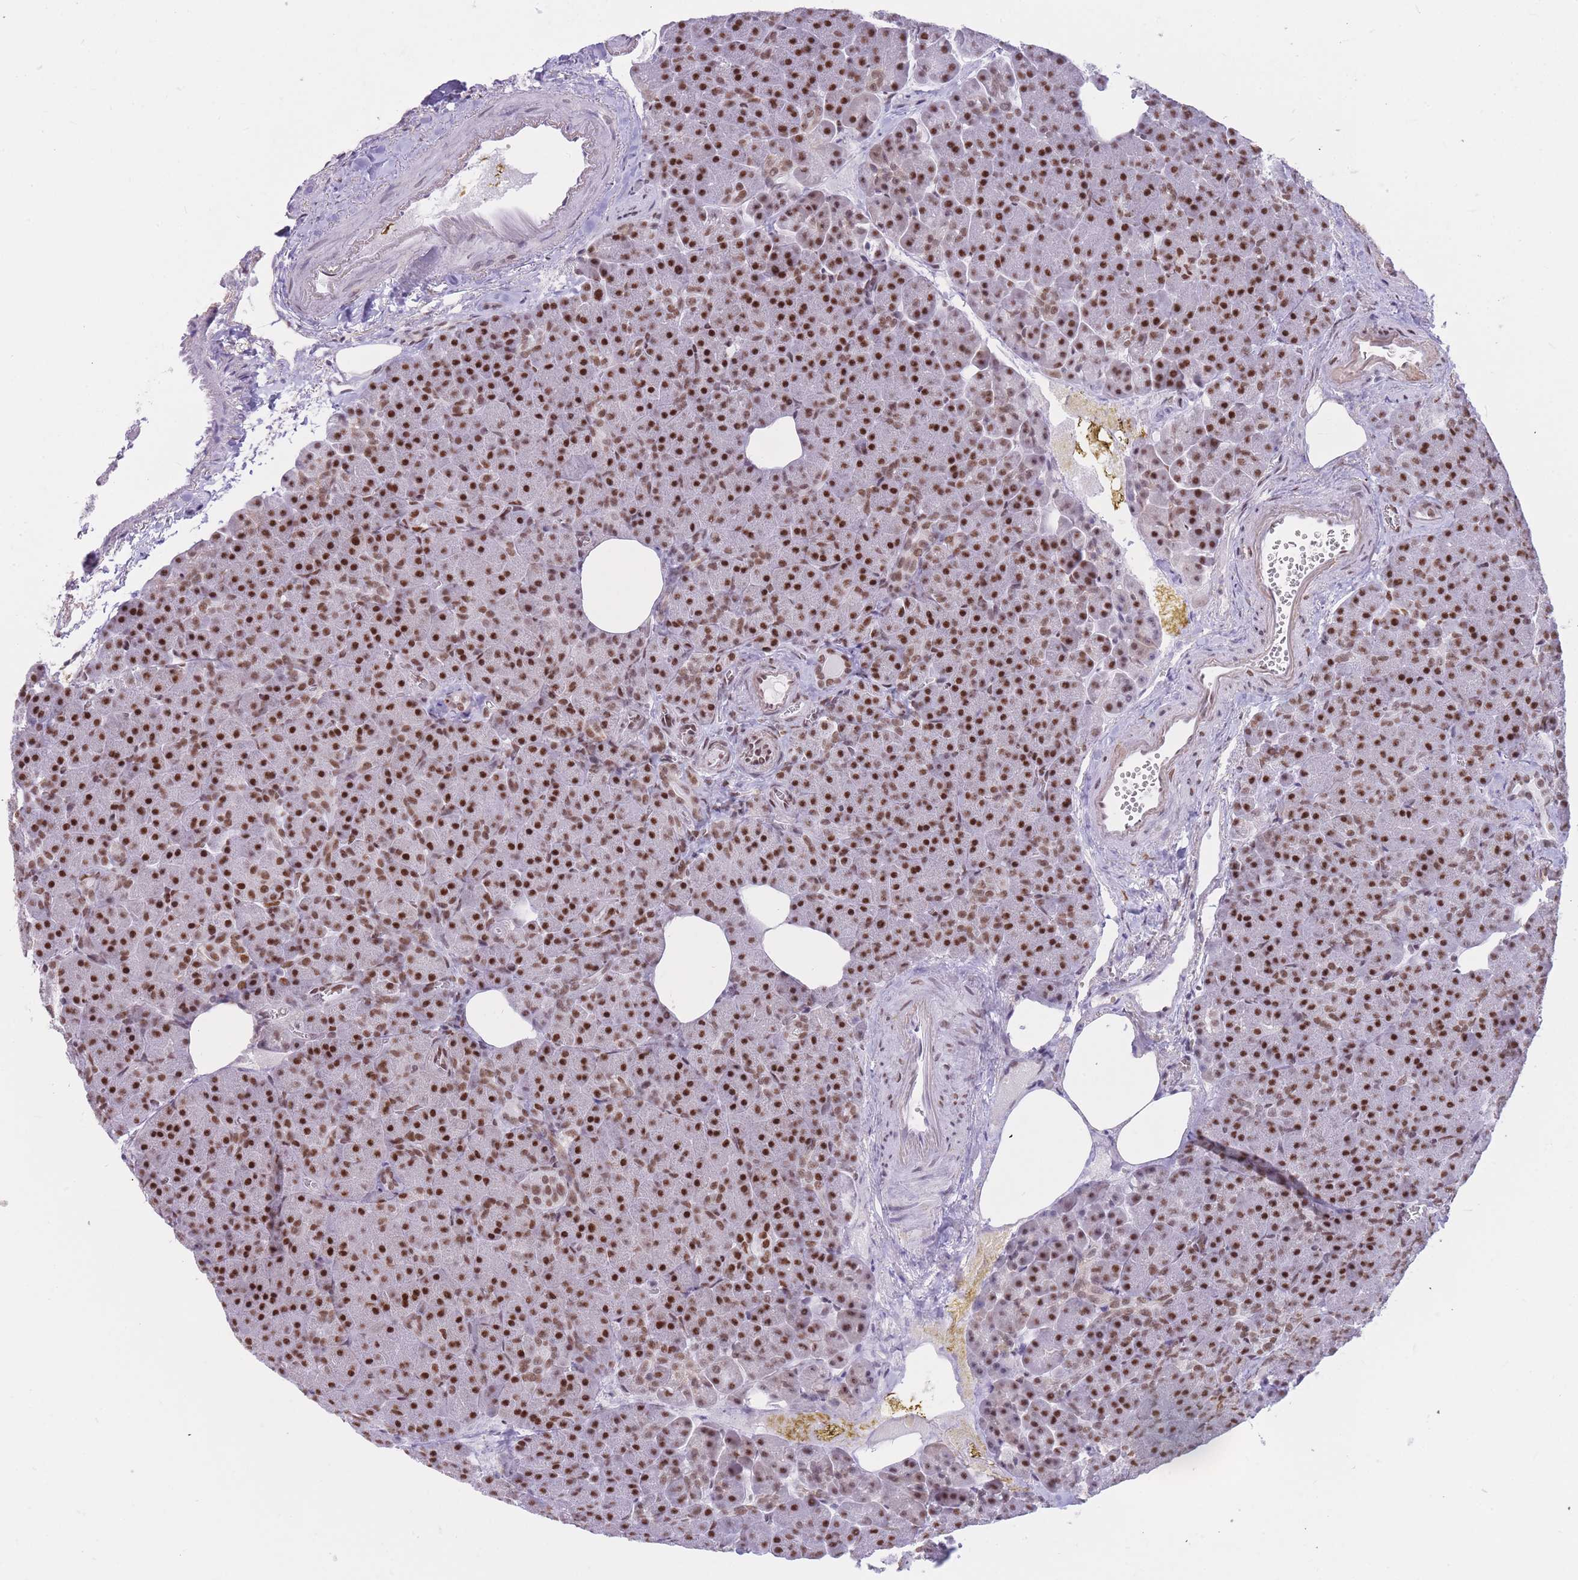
{"staining": {"intensity": "strong", "quantity": ">75%", "location": "nuclear"}, "tissue": "pancreas", "cell_type": "Exocrine glandular cells", "image_type": "normal", "snomed": [{"axis": "morphology", "description": "Normal tissue, NOS"}, {"axis": "topography", "description": "Pancreas"}], "caption": "Exocrine glandular cells exhibit high levels of strong nuclear expression in approximately >75% of cells in unremarkable human pancreas.", "gene": "HNRNPUL1", "patient": {"sex": "female", "age": 74}}